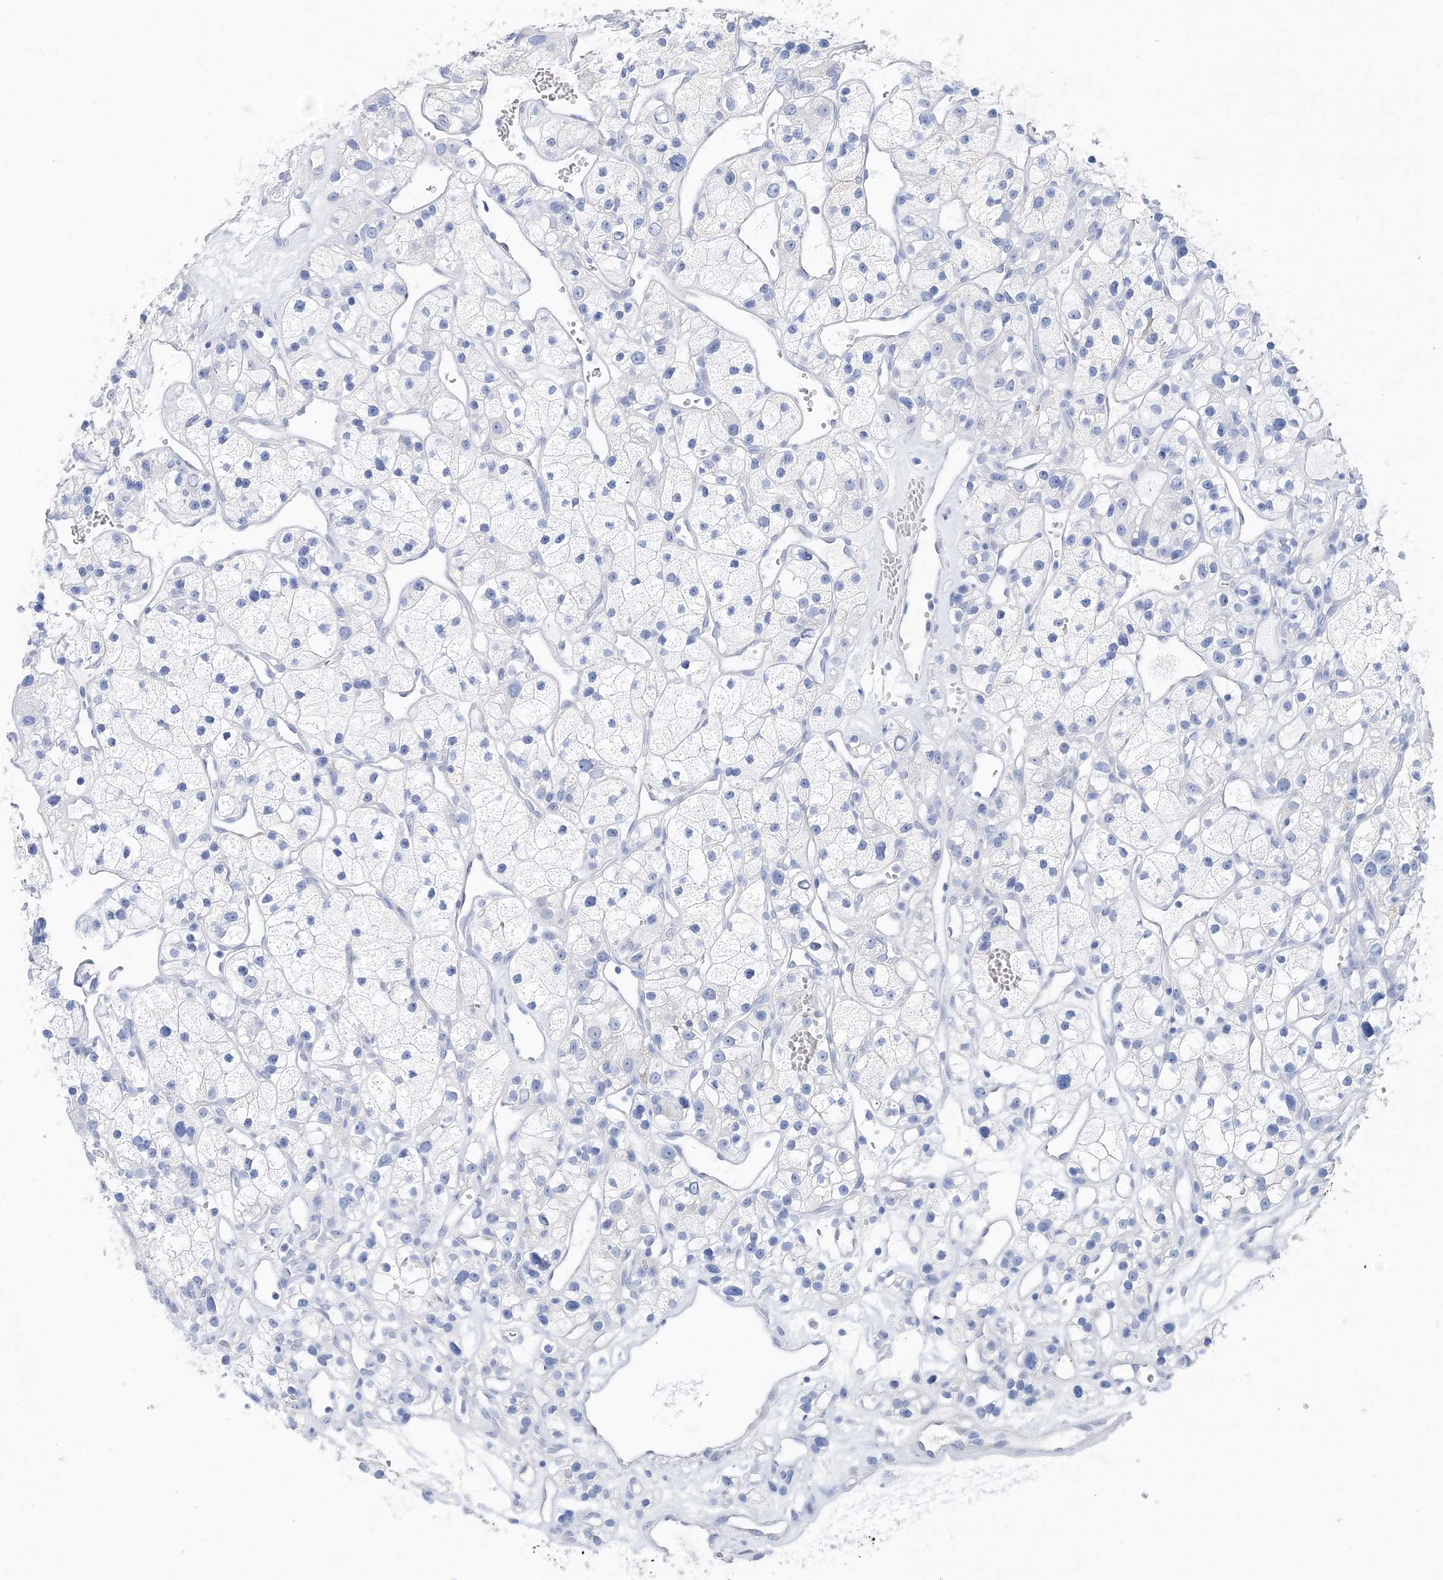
{"staining": {"intensity": "negative", "quantity": "none", "location": "none"}, "tissue": "renal cancer", "cell_type": "Tumor cells", "image_type": "cancer", "snomed": [{"axis": "morphology", "description": "Adenocarcinoma, NOS"}, {"axis": "topography", "description": "Kidney"}], "caption": "A high-resolution histopathology image shows immunohistochemistry (IHC) staining of renal cancer (adenocarcinoma), which exhibits no significant staining in tumor cells. The staining was performed using DAB to visualize the protein expression in brown, while the nuclei were stained in blue with hematoxylin (Magnification: 20x).", "gene": "TSPYL6", "patient": {"sex": "female", "age": 57}}